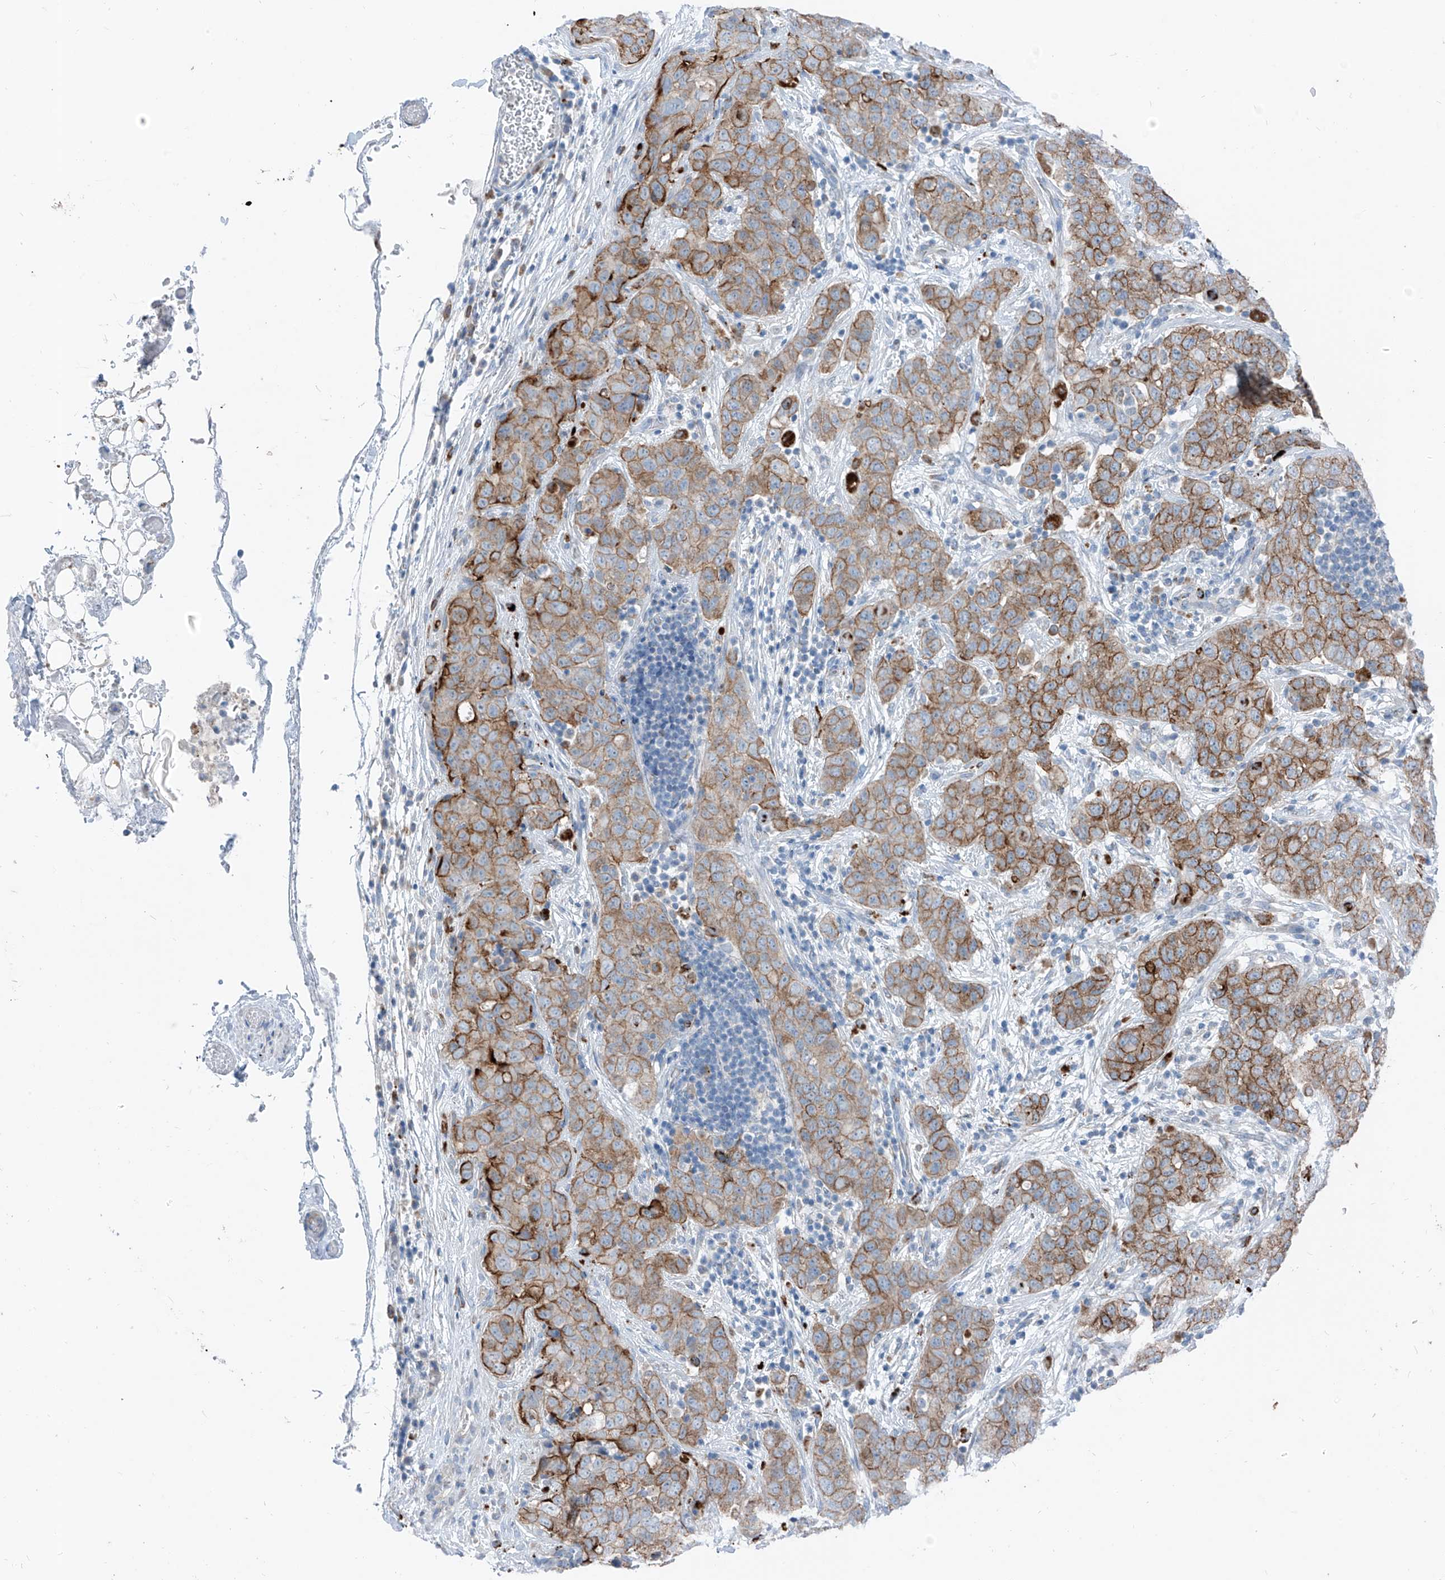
{"staining": {"intensity": "moderate", "quantity": ">75%", "location": "cytoplasmic/membranous"}, "tissue": "stomach cancer", "cell_type": "Tumor cells", "image_type": "cancer", "snomed": [{"axis": "morphology", "description": "Normal tissue, NOS"}, {"axis": "morphology", "description": "Adenocarcinoma, NOS"}, {"axis": "topography", "description": "Lymph node"}, {"axis": "topography", "description": "Stomach"}], "caption": "Human adenocarcinoma (stomach) stained with a brown dye reveals moderate cytoplasmic/membranous positive expression in about >75% of tumor cells.", "gene": "GPR137C", "patient": {"sex": "male", "age": 48}}